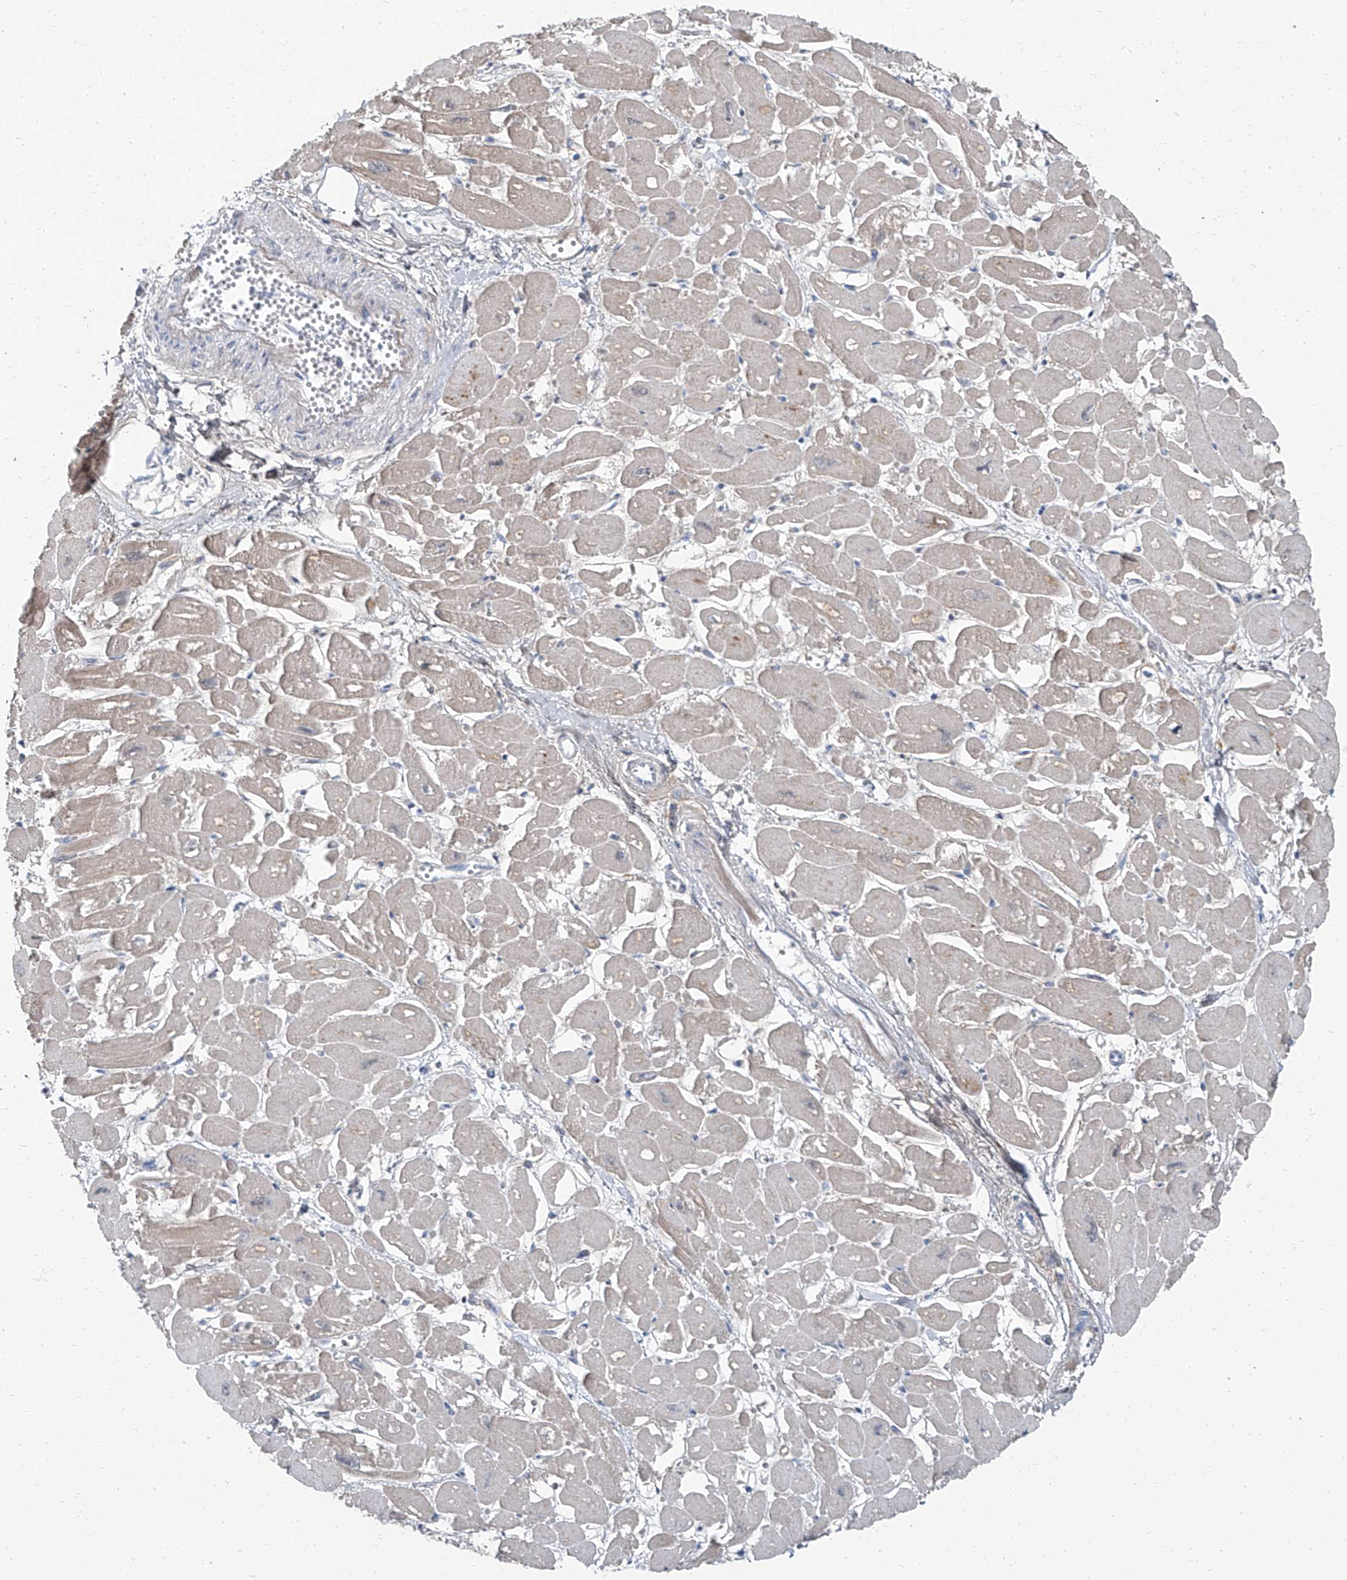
{"staining": {"intensity": "negative", "quantity": "none", "location": "none"}, "tissue": "heart muscle", "cell_type": "Cardiomyocytes", "image_type": "normal", "snomed": [{"axis": "morphology", "description": "Normal tissue, NOS"}, {"axis": "topography", "description": "Heart"}], "caption": "The image shows no significant expression in cardiomyocytes of heart muscle.", "gene": "HOXA3", "patient": {"sex": "male", "age": 54}}